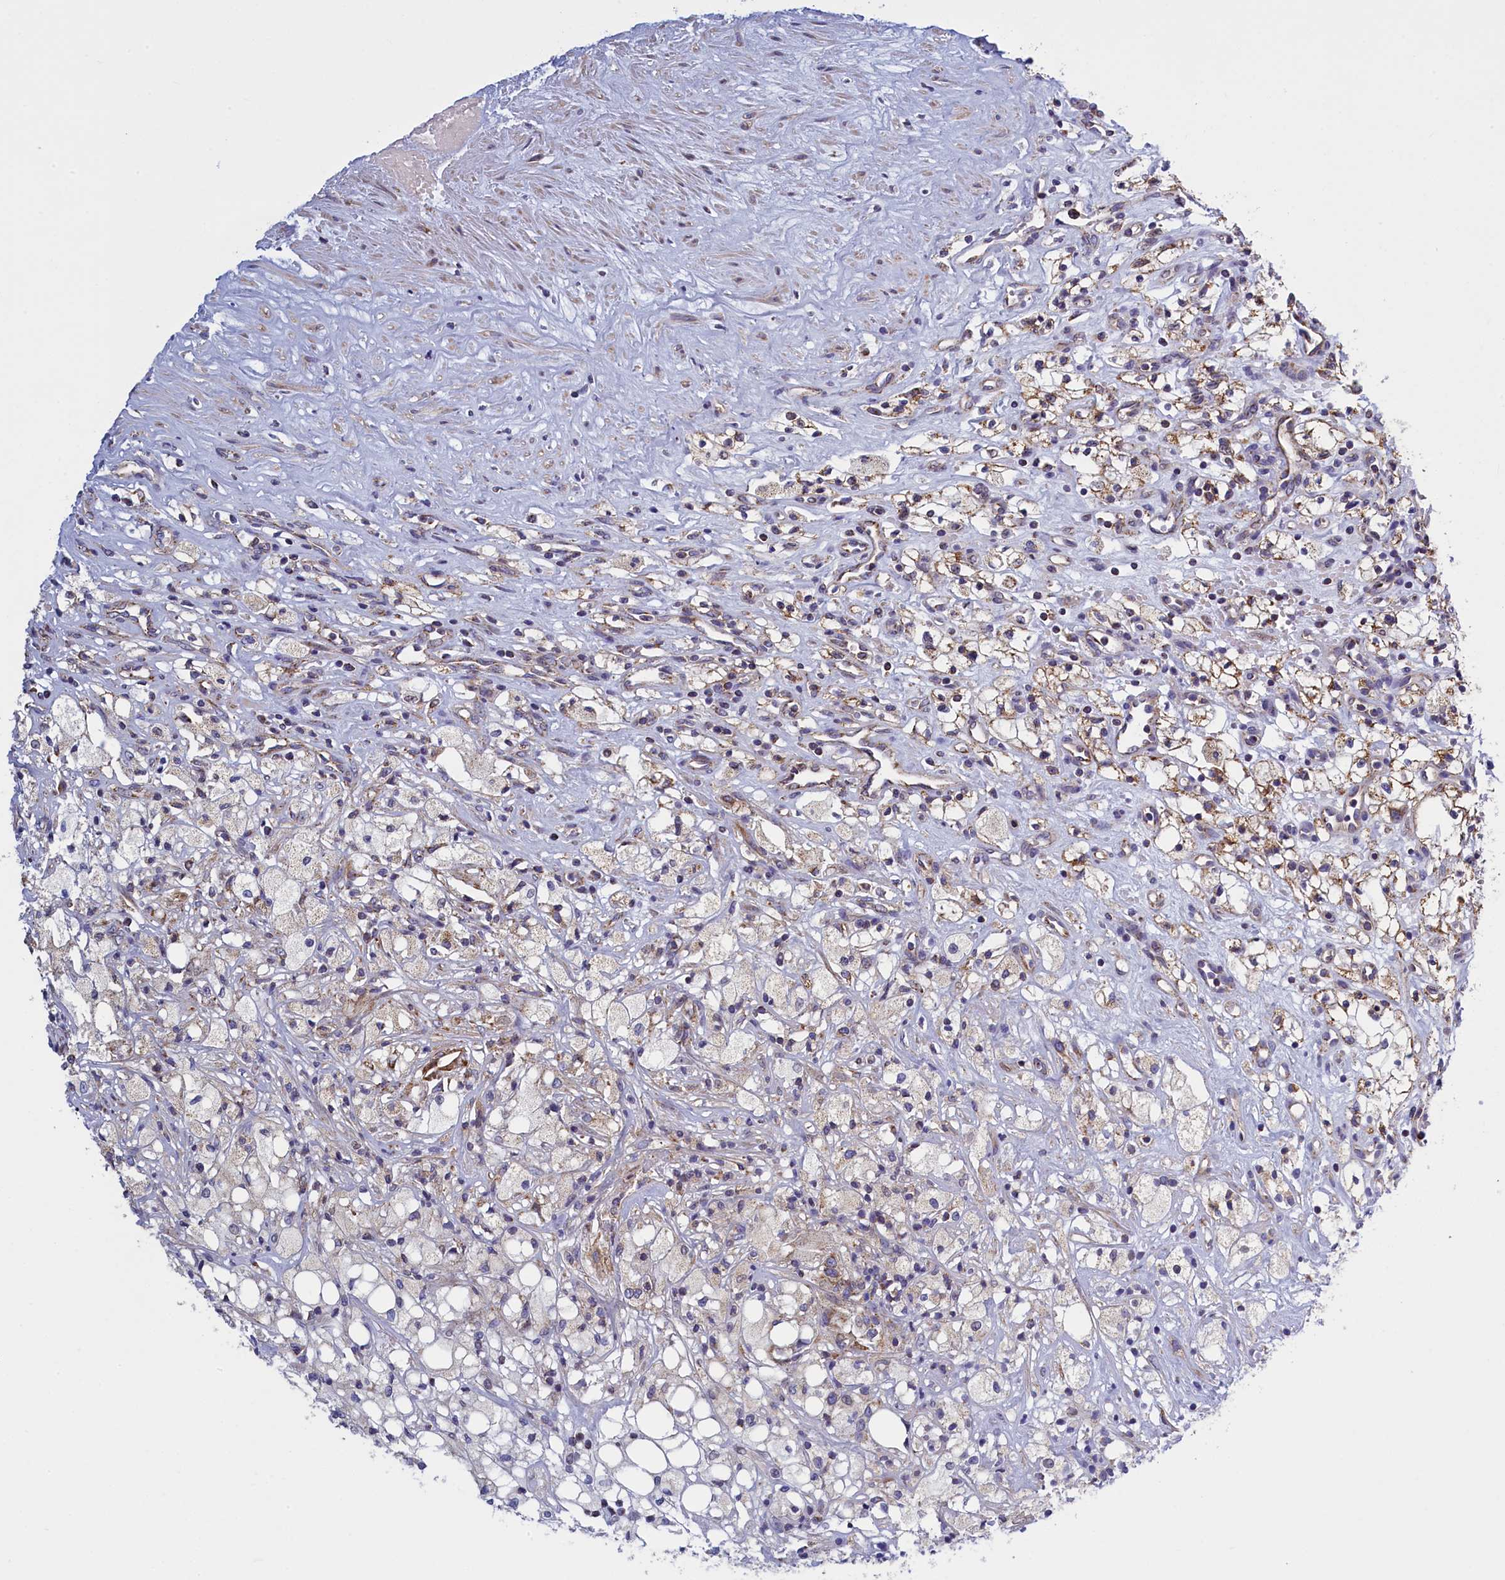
{"staining": {"intensity": "moderate", "quantity": "<25%", "location": "cytoplasmic/membranous"}, "tissue": "renal cancer", "cell_type": "Tumor cells", "image_type": "cancer", "snomed": [{"axis": "morphology", "description": "Adenocarcinoma, NOS"}, {"axis": "topography", "description": "Kidney"}], "caption": "Renal adenocarcinoma tissue reveals moderate cytoplasmic/membranous expression in about <25% of tumor cells, visualized by immunohistochemistry.", "gene": "IFT122", "patient": {"sex": "male", "age": 59}}